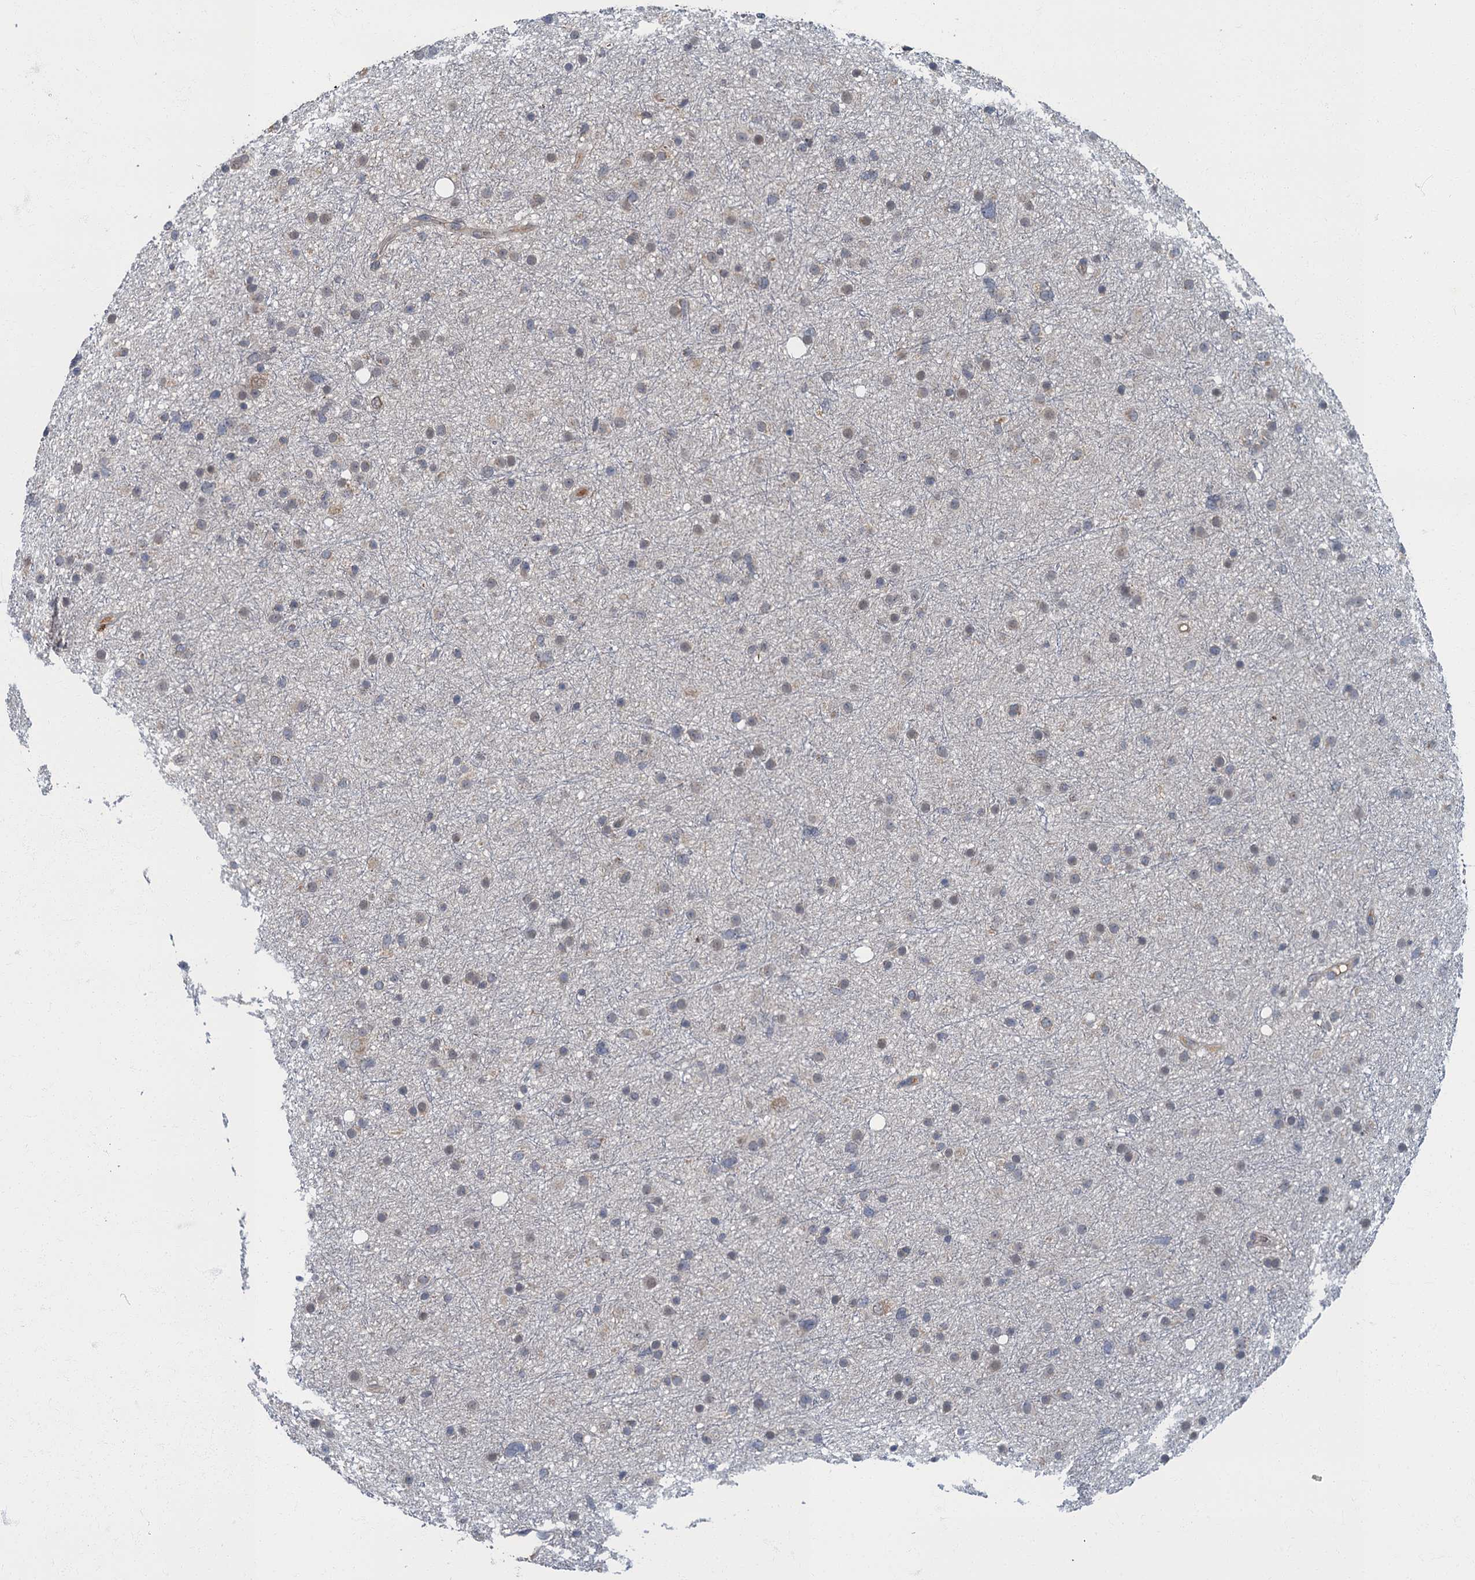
{"staining": {"intensity": "weak", "quantity": "<25%", "location": "cytoplasmic/membranous"}, "tissue": "glioma", "cell_type": "Tumor cells", "image_type": "cancer", "snomed": [{"axis": "morphology", "description": "Glioma, malignant, Low grade"}, {"axis": "topography", "description": "Cerebral cortex"}], "caption": "This photomicrograph is of glioma stained with immunohistochemistry to label a protein in brown with the nuclei are counter-stained blue. There is no staining in tumor cells. Brightfield microscopy of immunohistochemistry (IHC) stained with DAB (3,3'-diaminobenzidine) (brown) and hematoxylin (blue), captured at high magnification.", "gene": "WDCP", "patient": {"sex": "female", "age": 39}}